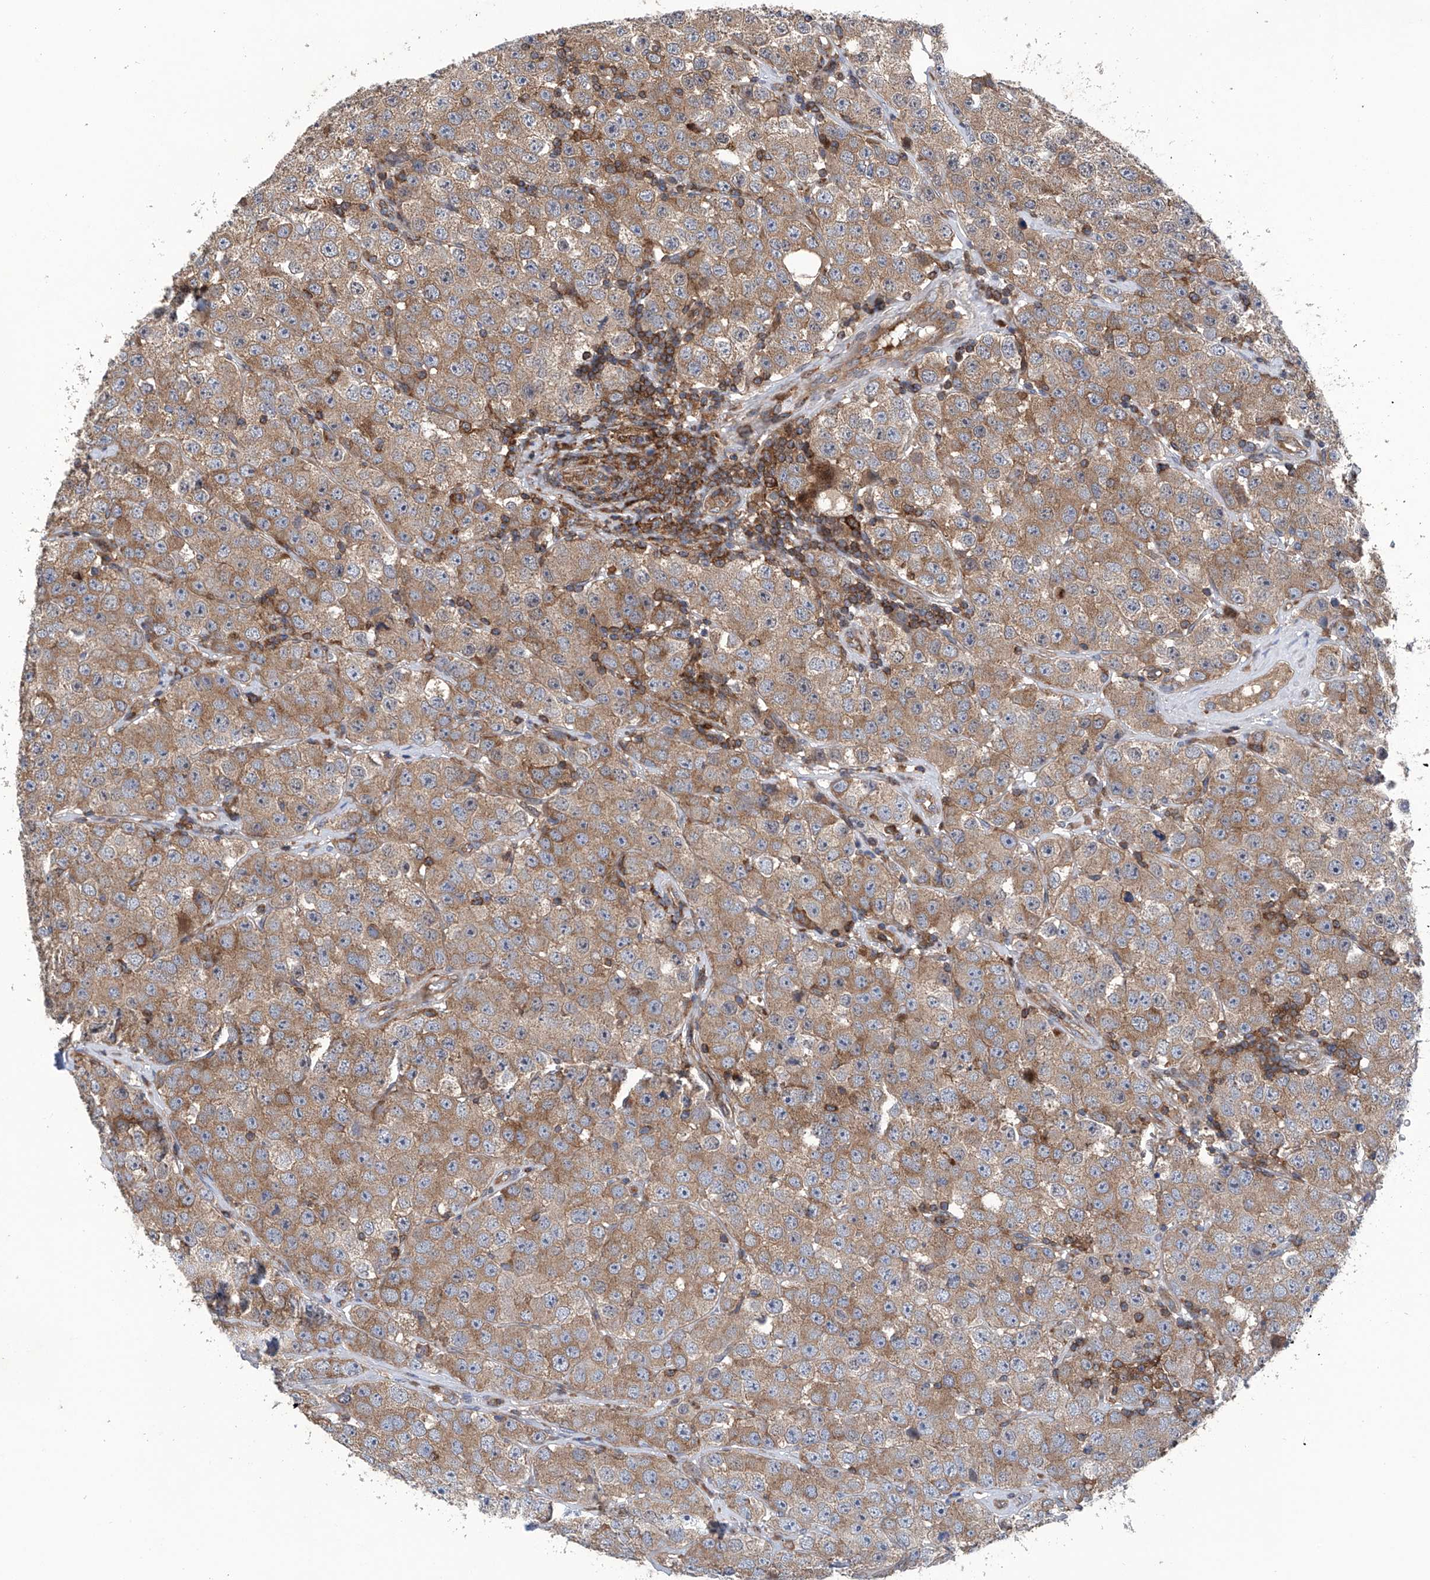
{"staining": {"intensity": "moderate", "quantity": ">75%", "location": "cytoplasmic/membranous"}, "tissue": "testis cancer", "cell_type": "Tumor cells", "image_type": "cancer", "snomed": [{"axis": "morphology", "description": "Seminoma, NOS"}, {"axis": "topography", "description": "Testis"}], "caption": "This is a micrograph of IHC staining of testis cancer, which shows moderate expression in the cytoplasmic/membranous of tumor cells.", "gene": "SMAP1", "patient": {"sex": "male", "age": 28}}